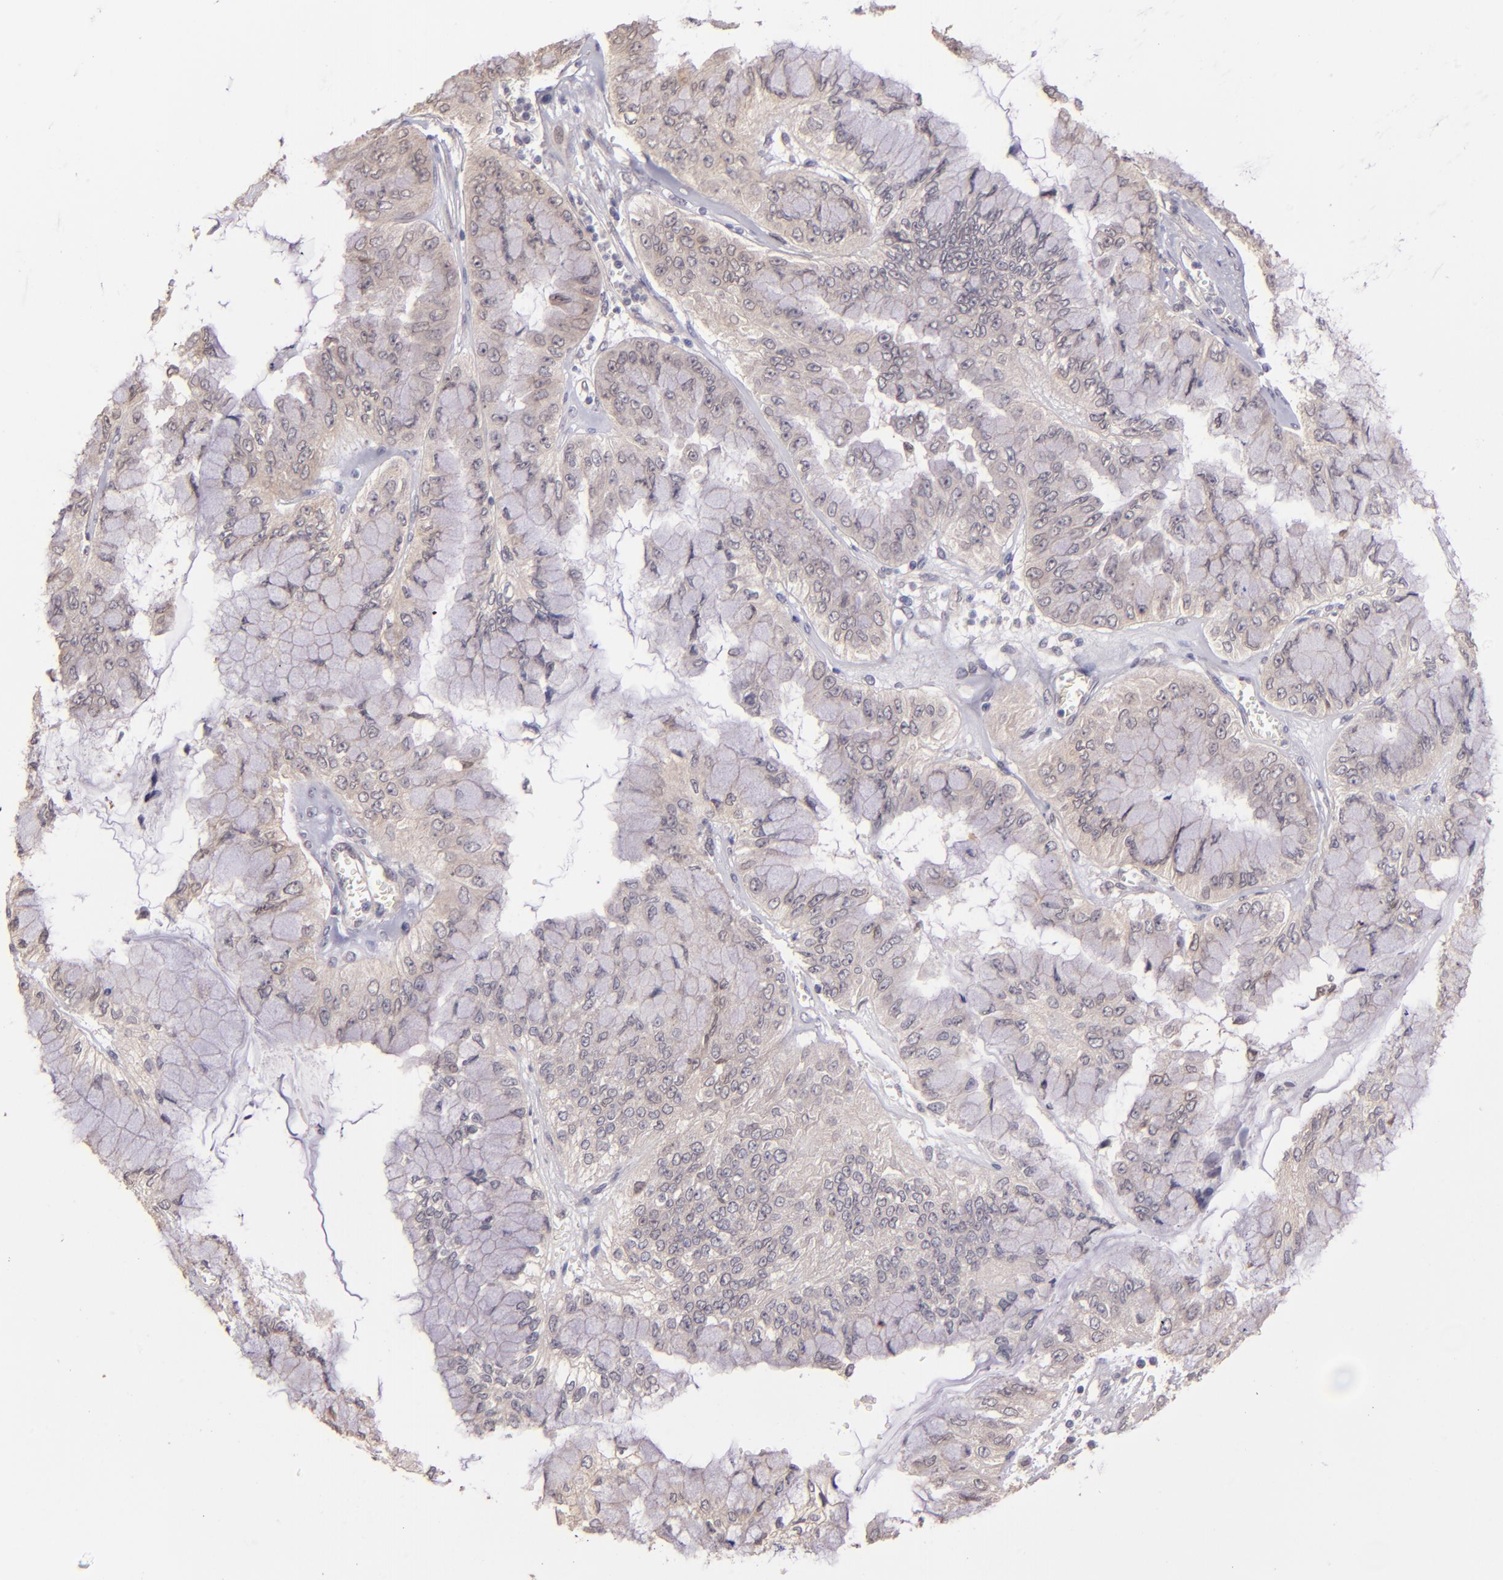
{"staining": {"intensity": "weak", "quantity": "25%-75%", "location": "cytoplasmic/membranous"}, "tissue": "liver cancer", "cell_type": "Tumor cells", "image_type": "cancer", "snomed": [{"axis": "morphology", "description": "Cholangiocarcinoma"}, {"axis": "topography", "description": "Liver"}], "caption": "Human liver cancer (cholangiocarcinoma) stained with a brown dye displays weak cytoplasmic/membranous positive staining in approximately 25%-75% of tumor cells.", "gene": "NUP62CL", "patient": {"sex": "female", "age": 79}}